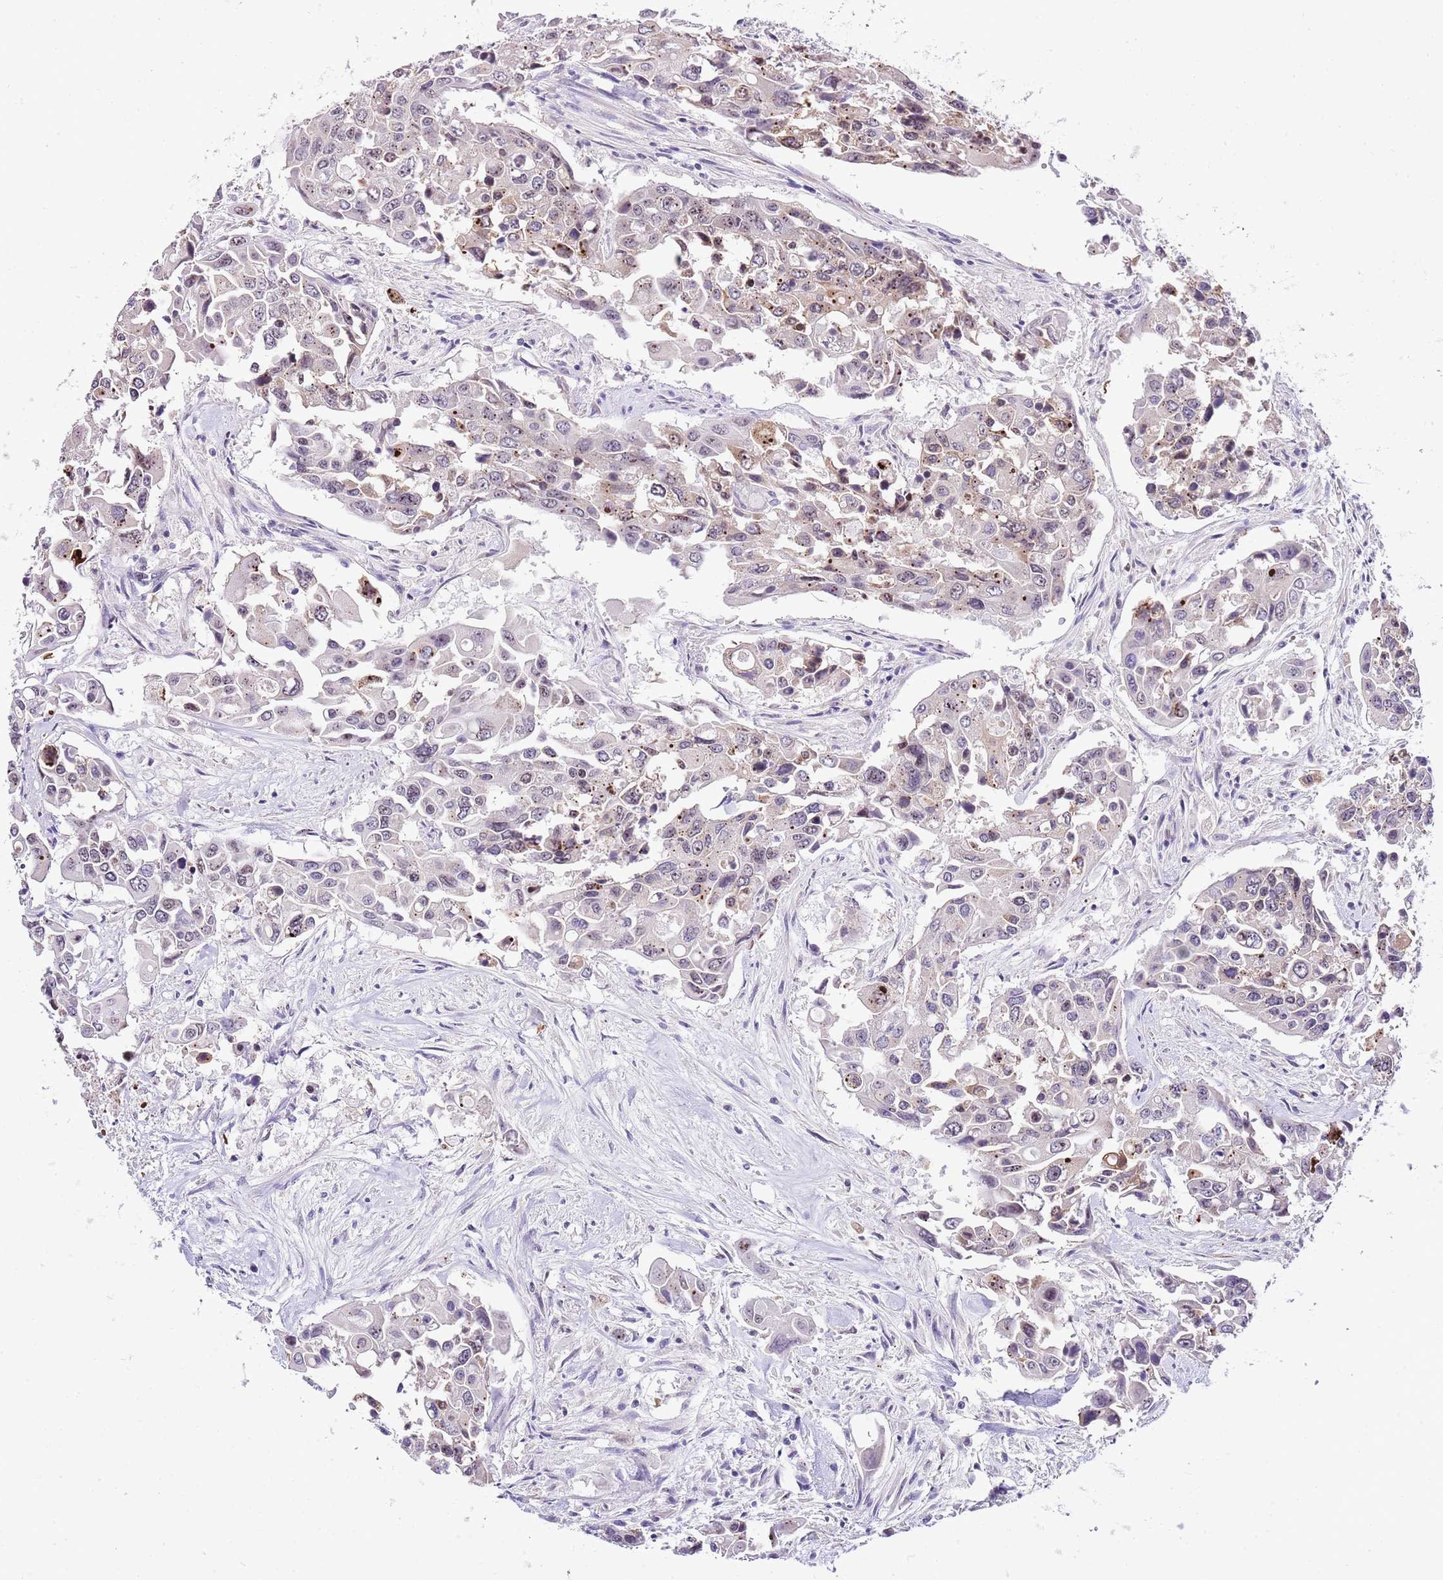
{"staining": {"intensity": "weak", "quantity": "<25%", "location": "nuclear"}, "tissue": "colorectal cancer", "cell_type": "Tumor cells", "image_type": "cancer", "snomed": [{"axis": "morphology", "description": "Adenocarcinoma, NOS"}, {"axis": "topography", "description": "Colon"}], "caption": "IHC of colorectal adenocarcinoma displays no expression in tumor cells.", "gene": "NOP56", "patient": {"sex": "male", "age": 77}}